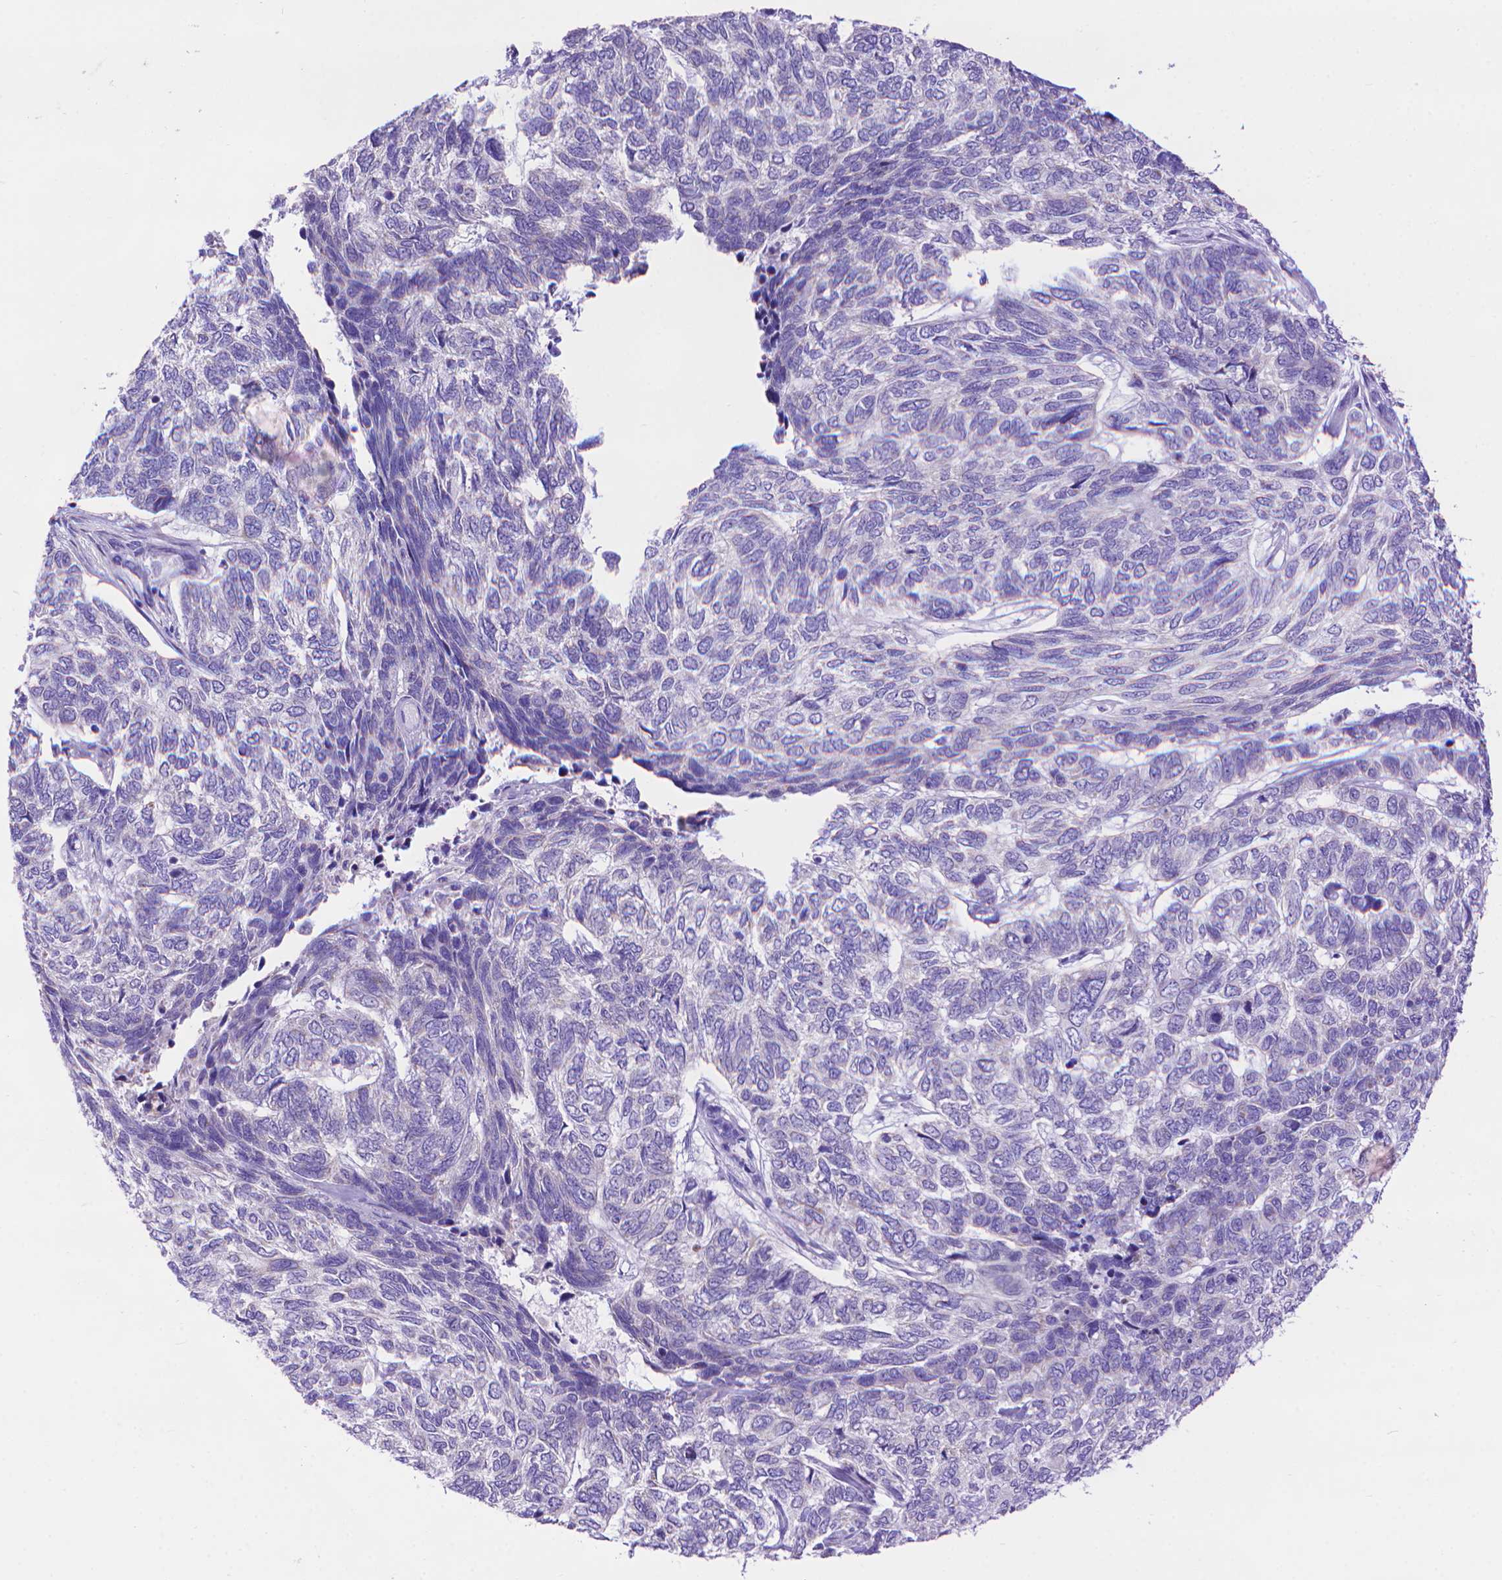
{"staining": {"intensity": "negative", "quantity": "none", "location": "none"}, "tissue": "skin cancer", "cell_type": "Tumor cells", "image_type": "cancer", "snomed": [{"axis": "morphology", "description": "Basal cell carcinoma"}, {"axis": "topography", "description": "Skin"}], "caption": "A photomicrograph of human skin cancer is negative for staining in tumor cells.", "gene": "DHRS2", "patient": {"sex": "female", "age": 65}}